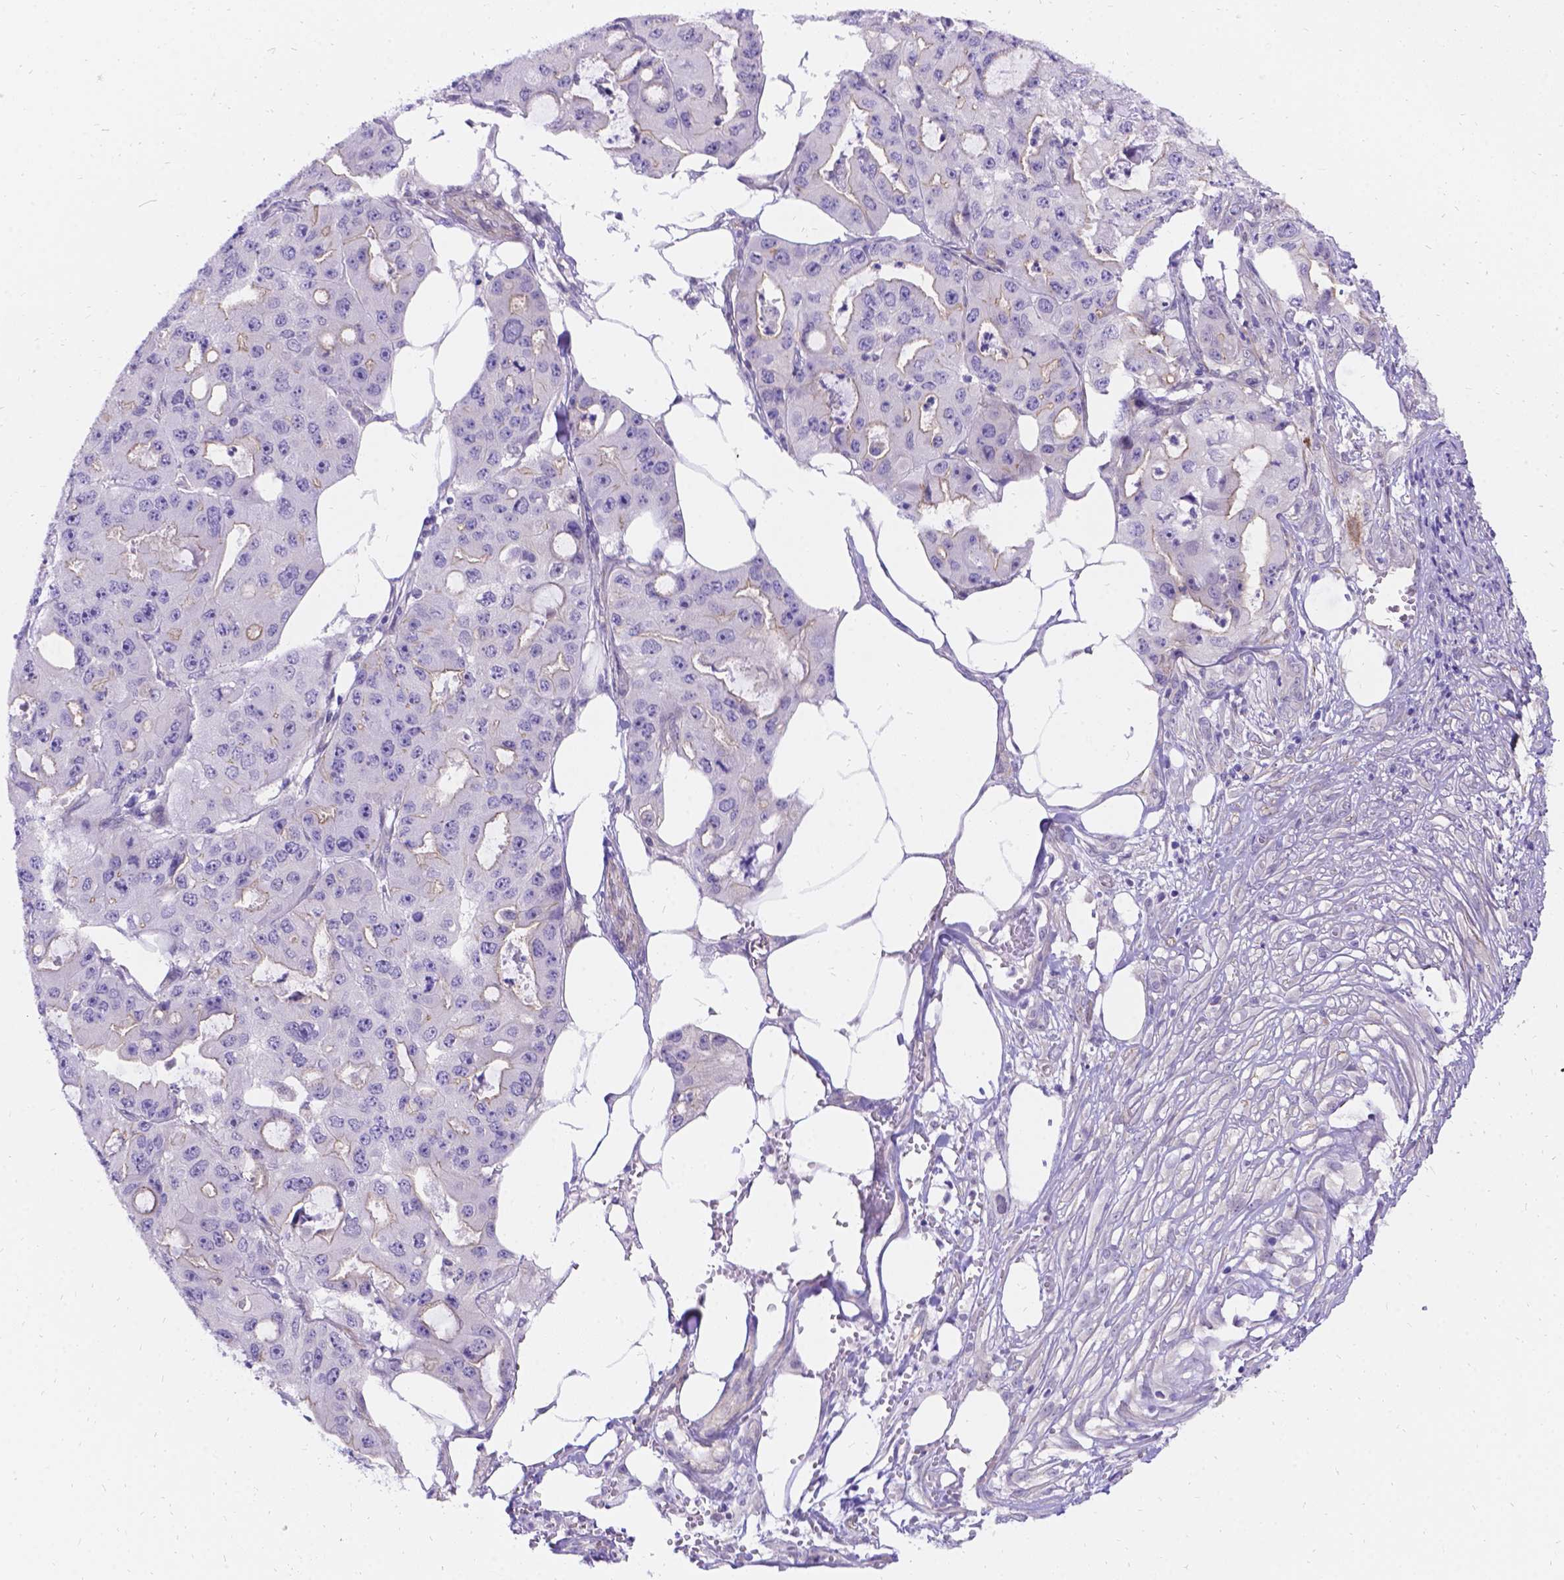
{"staining": {"intensity": "negative", "quantity": "none", "location": "none"}, "tissue": "ovarian cancer", "cell_type": "Tumor cells", "image_type": "cancer", "snomed": [{"axis": "morphology", "description": "Cystadenocarcinoma, serous, NOS"}, {"axis": "topography", "description": "Ovary"}], "caption": "Immunohistochemistry (IHC) photomicrograph of human serous cystadenocarcinoma (ovarian) stained for a protein (brown), which displays no staining in tumor cells.", "gene": "PALS1", "patient": {"sex": "female", "age": 56}}